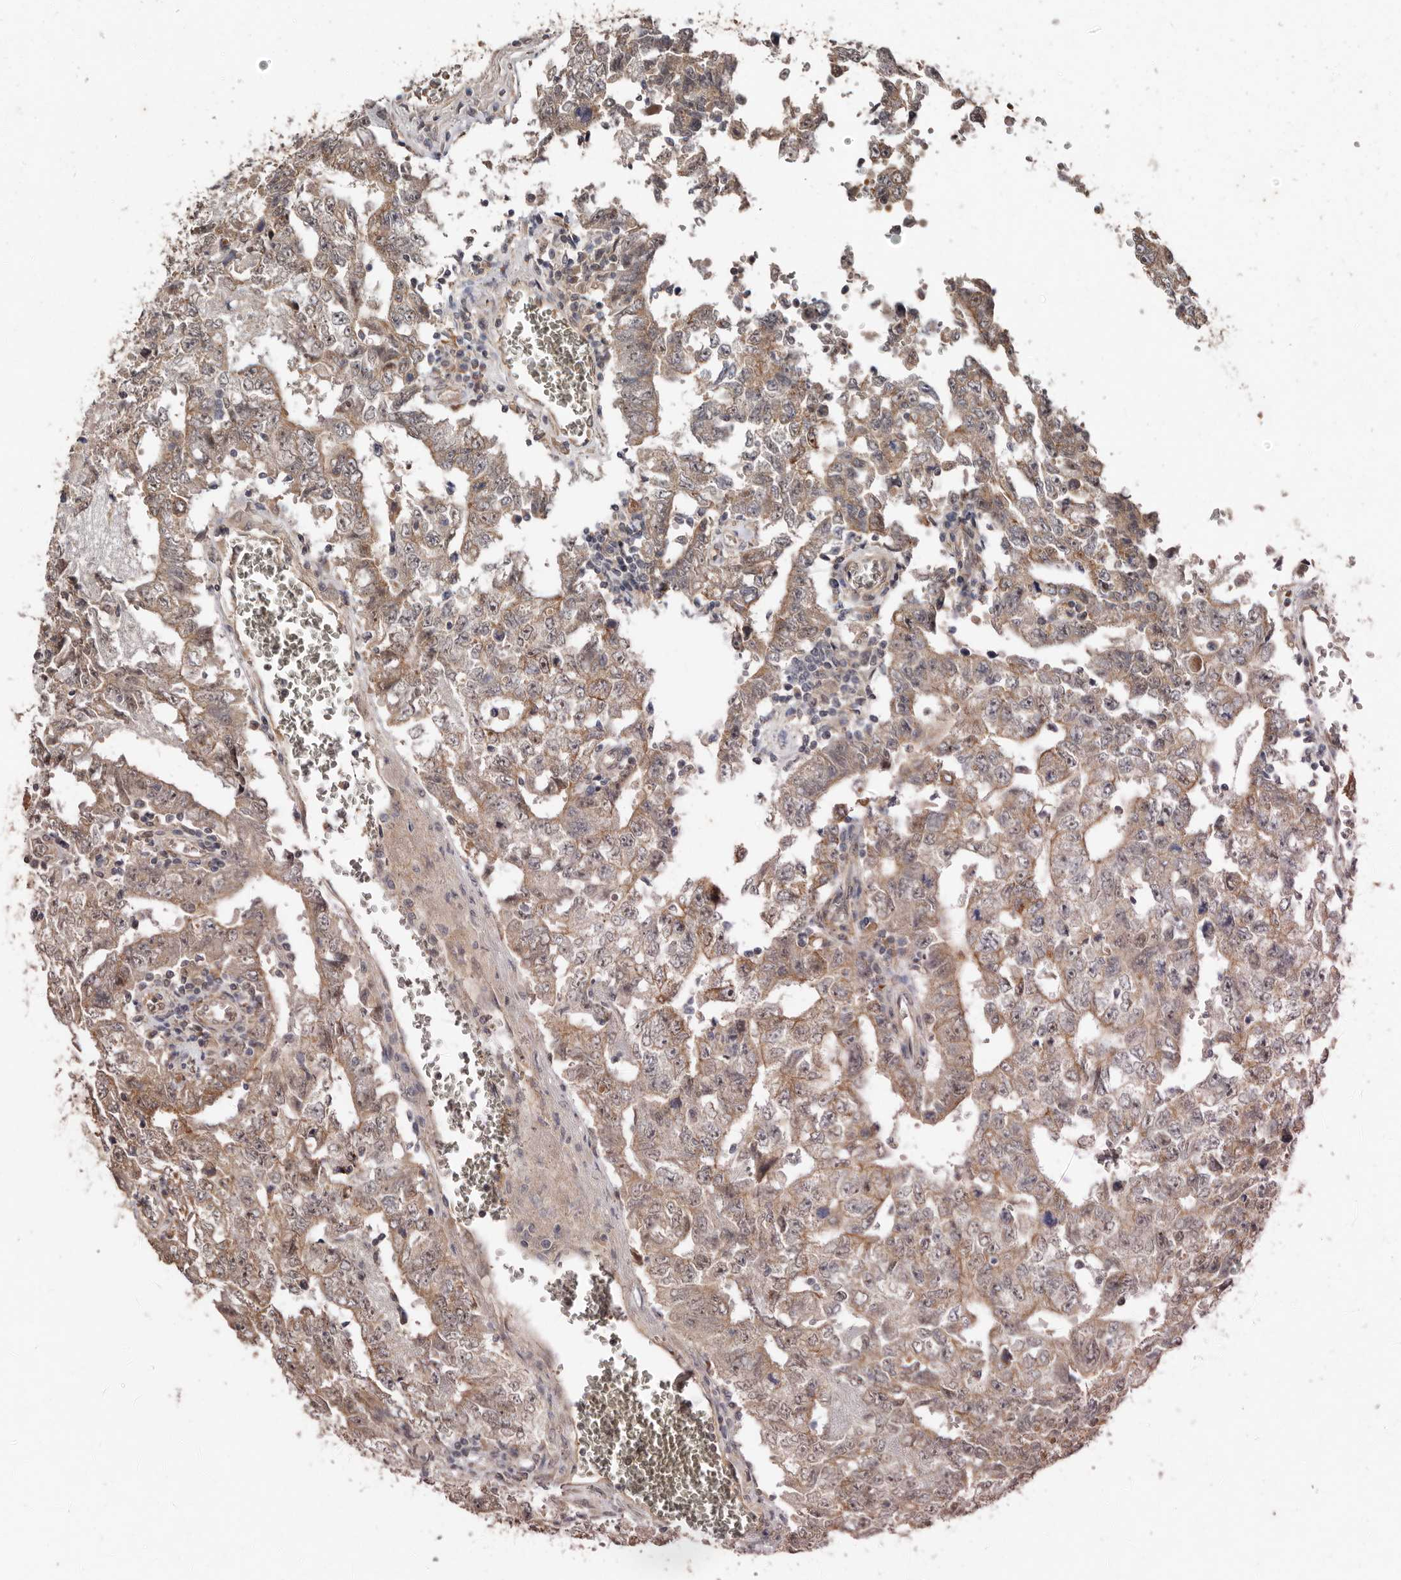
{"staining": {"intensity": "moderate", "quantity": "25%-75%", "location": "cytoplasmic/membranous,nuclear"}, "tissue": "testis cancer", "cell_type": "Tumor cells", "image_type": "cancer", "snomed": [{"axis": "morphology", "description": "Carcinoma, Embryonal, NOS"}, {"axis": "topography", "description": "Testis"}], "caption": "Testis cancer stained with immunohistochemistry (IHC) exhibits moderate cytoplasmic/membranous and nuclear expression in about 25%-75% of tumor cells.", "gene": "RSPO2", "patient": {"sex": "male", "age": 26}}